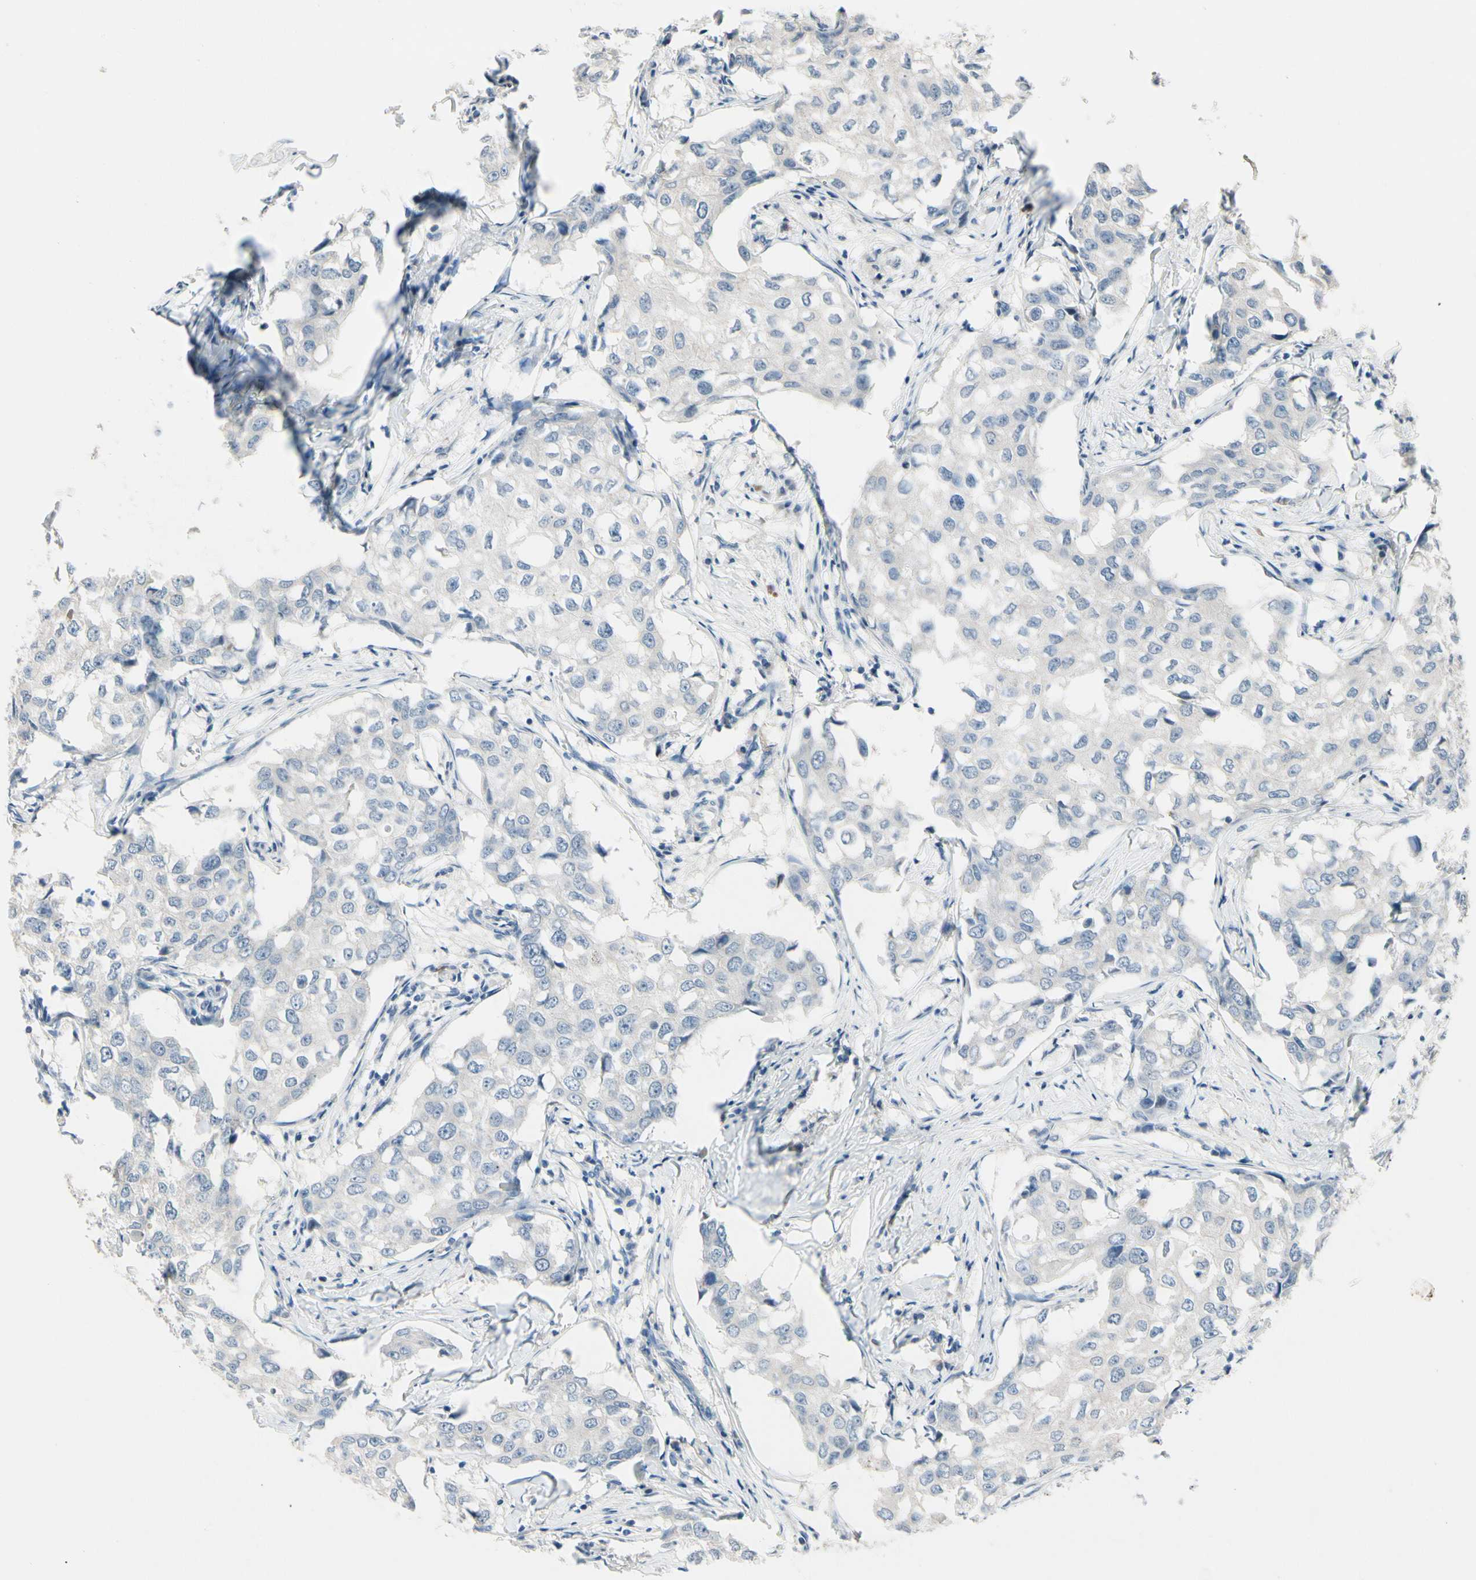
{"staining": {"intensity": "negative", "quantity": "none", "location": "none"}, "tissue": "breast cancer", "cell_type": "Tumor cells", "image_type": "cancer", "snomed": [{"axis": "morphology", "description": "Duct carcinoma"}, {"axis": "topography", "description": "Breast"}], "caption": "DAB (3,3'-diaminobenzidine) immunohistochemical staining of human breast cancer (invasive ductal carcinoma) demonstrates no significant expression in tumor cells.", "gene": "SLC27A6", "patient": {"sex": "female", "age": 27}}